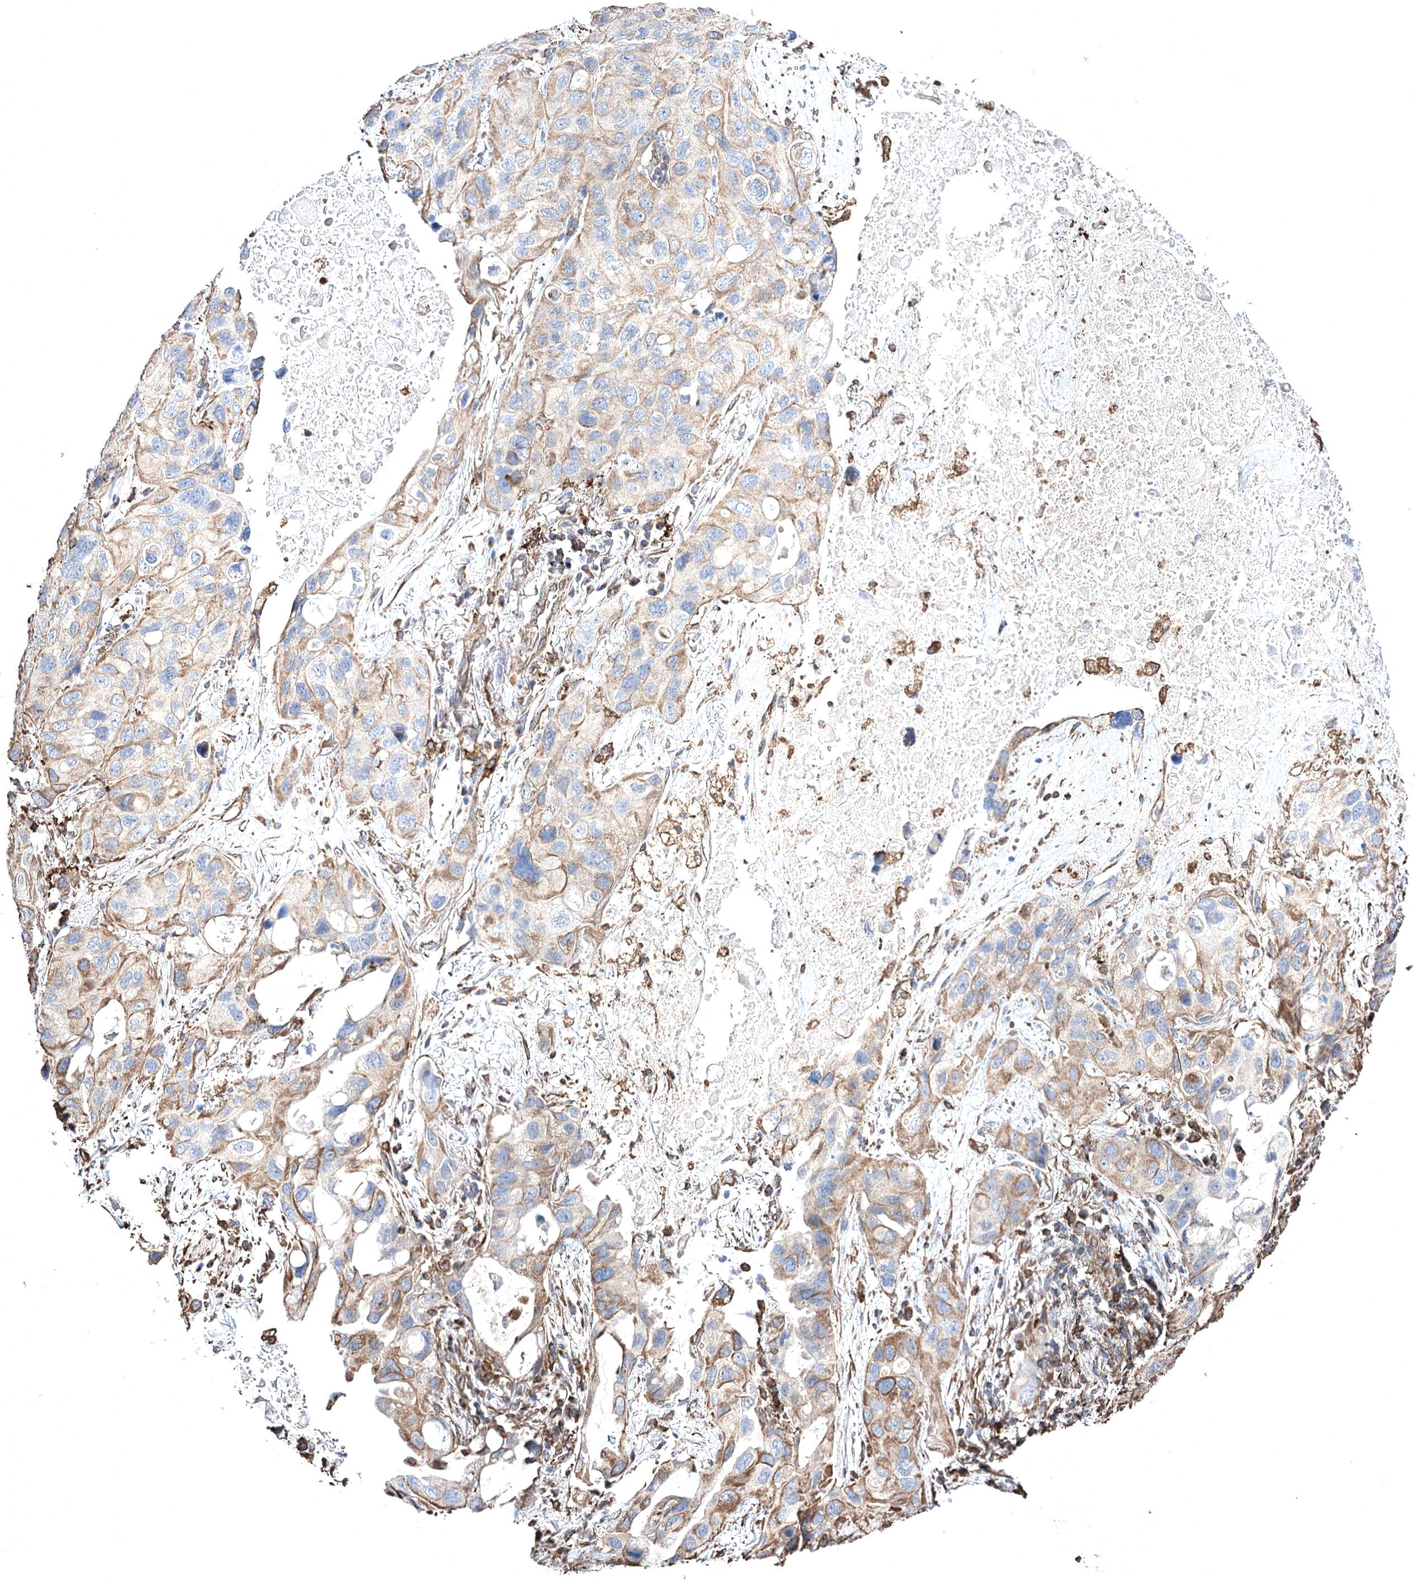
{"staining": {"intensity": "moderate", "quantity": "<25%", "location": "cytoplasmic/membranous"}, "tissue": "lung cancer", "cell_type": "Tumor cells", "image_type": "cancer", "snomed": [{"axis": "morphology", "description": "Squamous cell carcinoma, NOS"}, {"axis": "topography", "description": "Lung"}], "caption": "Immunohistochemistry (DAB (3,3'-diaminobenzidine)) staining of human squamous cell carcinoma (lung) demonstrates moderate cytoplasmic/membranous protein positivity in about <25% of tumor cells.", "gene": "CLEC4M", "patient": {"sex": "female", "age": 73}}